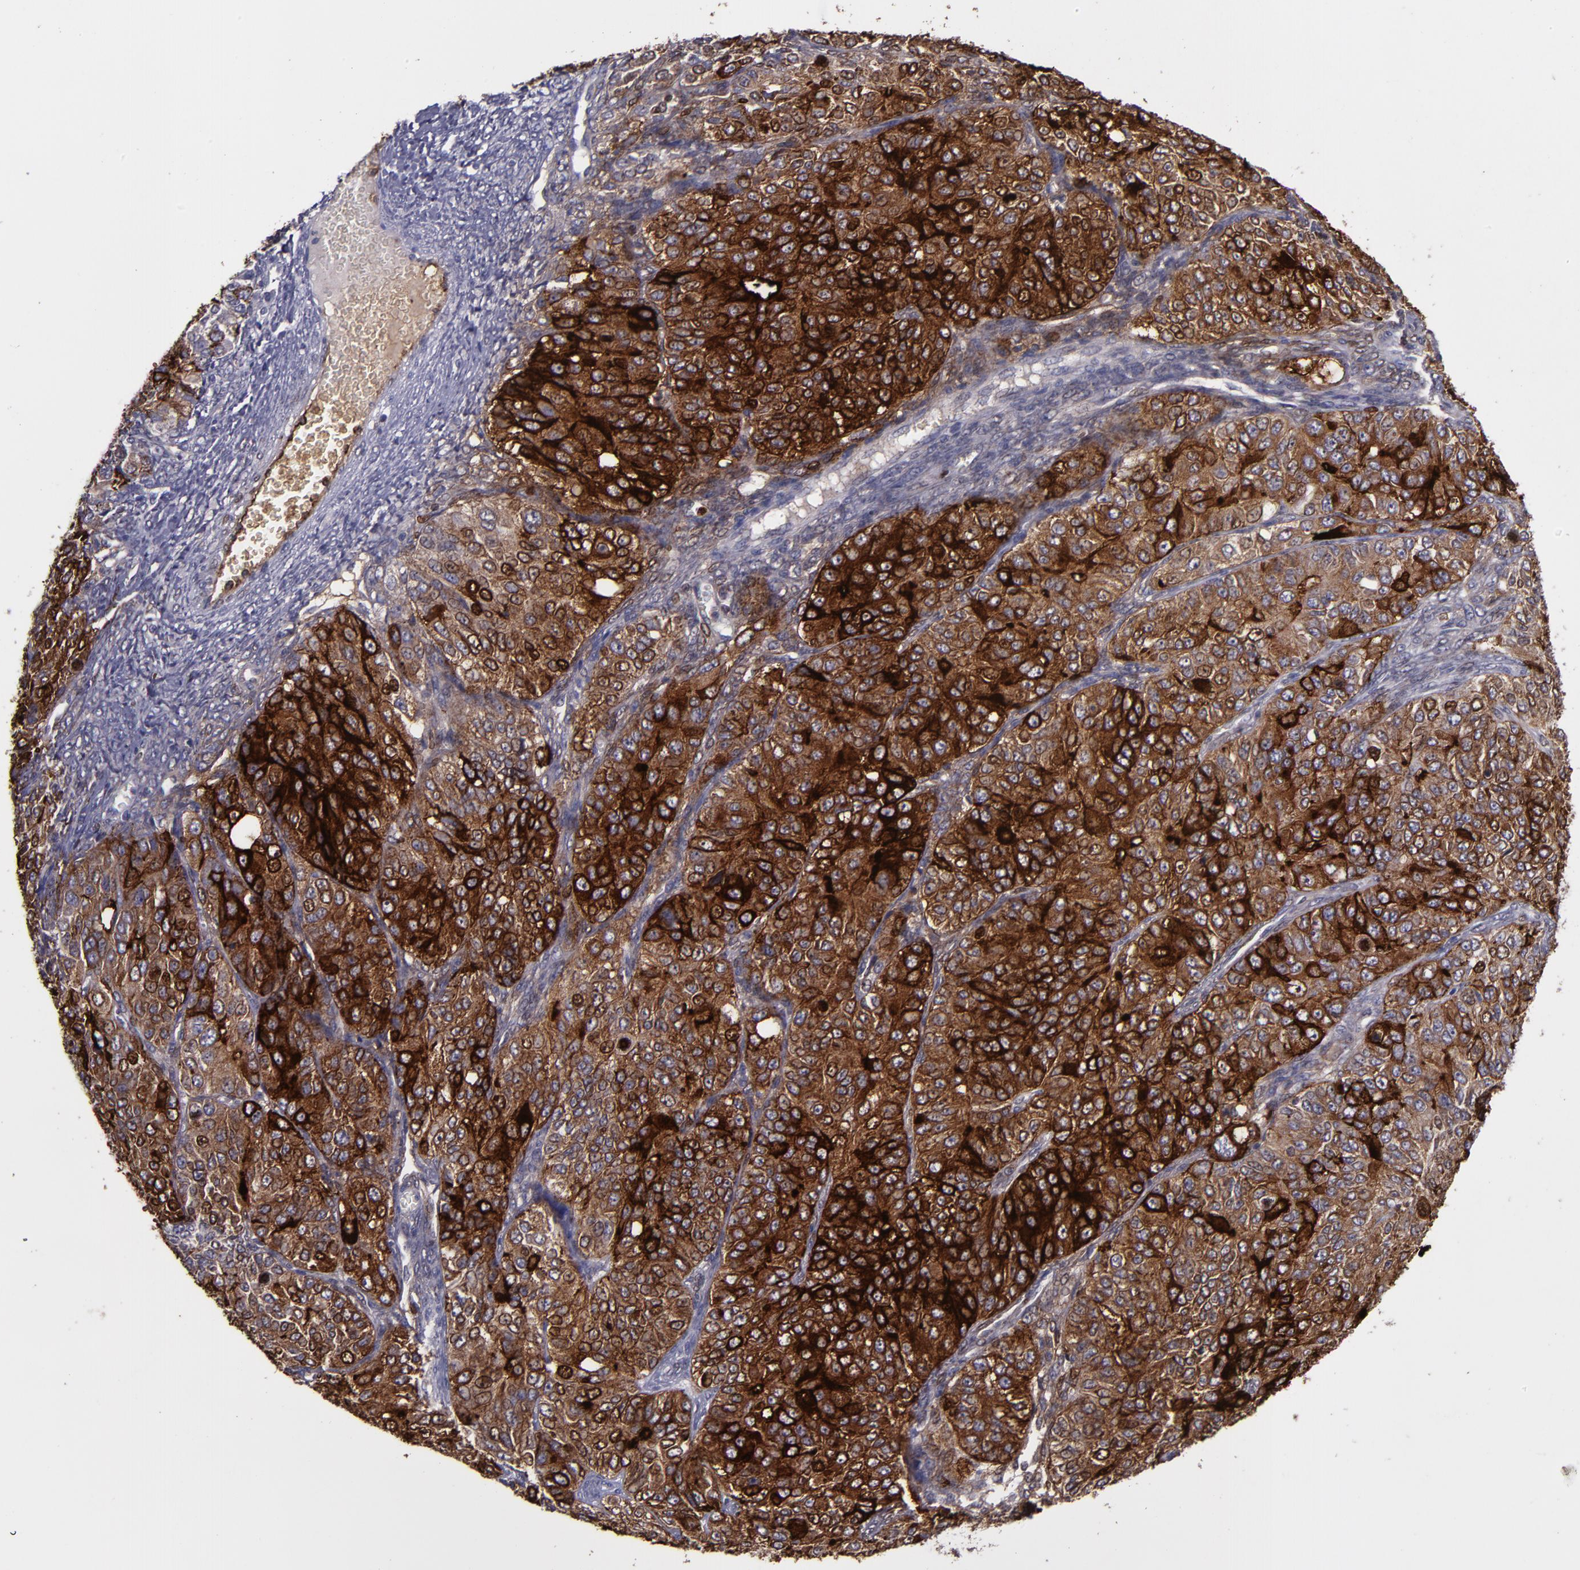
{"staining": {"intensity": "strong", "quantity": ">75%", "location": "cytoplasmic/membranous"}, "tissue": "ovarian cancer", "cell_type": "Tumor cells", "image_type": "cancer", "snomed": [{"axis": "morphology", "description": "Carcinoma, endometroid"}, {"axis": "topography", "description": "Ovary"}], "caption": "Protein expression by immunohistochemistry shows strong cytoplasmic/membranous expression in approximately >75% of tumor cells in endometroid carcinoma (ovarian).", "gene": "MFGE8", "patient": {"sex": "female", "age": 51}}